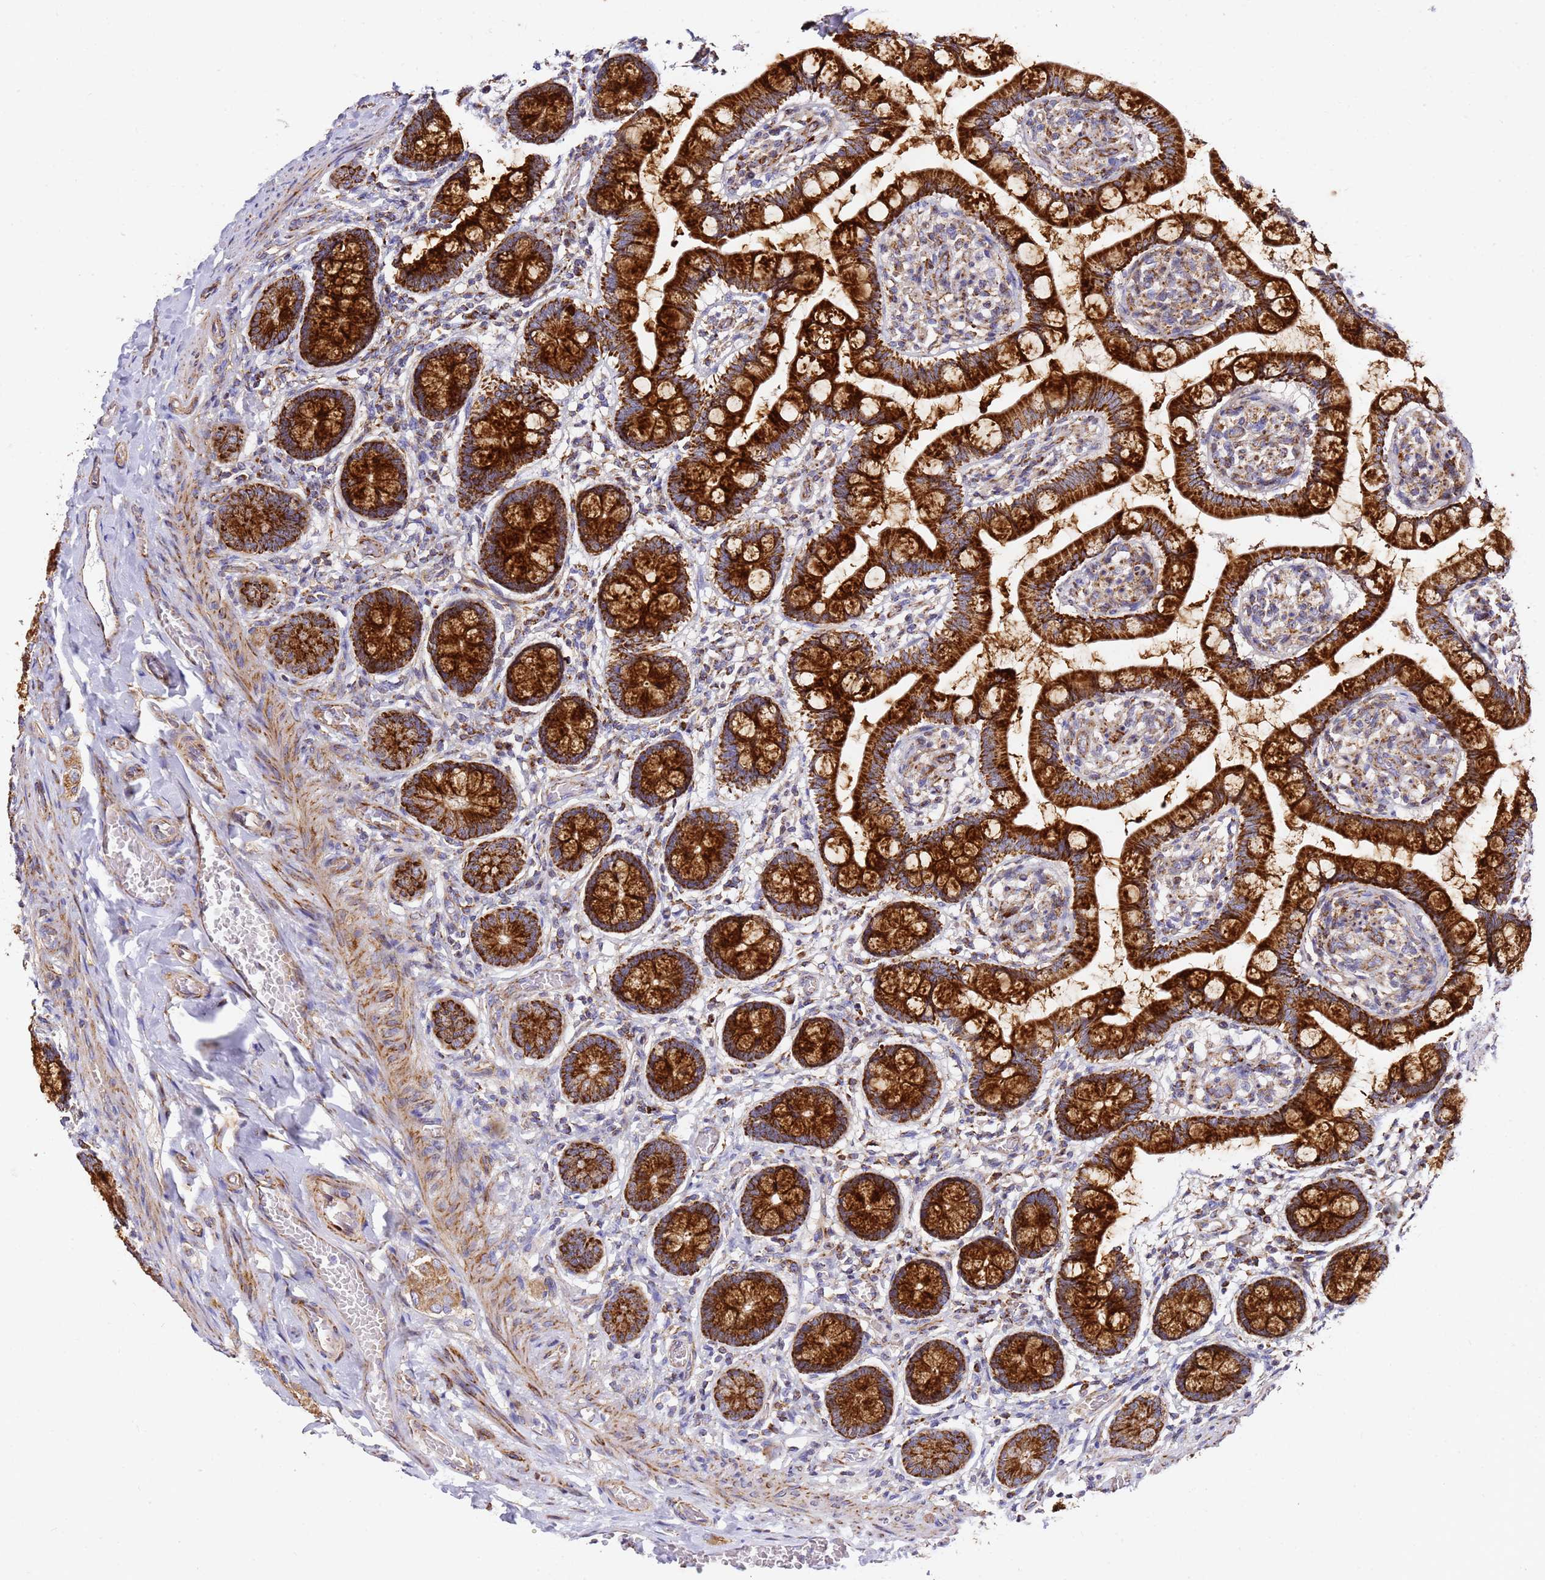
{"staining": {"intensity": "strong", "quantity": ">75%", "location": "cytoplasmic/membranous"}, "tissue": "small intestine", "cell_type": "Glandular cells", "image_type": "normal", "snomed": [{"axis": "morphology", "description": "Normal tissue, NOS"}, {"axis": "topography", "description": "Small intestine"}], "caption": "High-power microscopy captured an immunohistochemistry (IHC) micrograph of benign small intestine, revealing strong cytoplasmic/membranous positivity in about >75% of glandular cells. The protein is shown in brown color, while the nuclei are stained blue.", "gene": "NDUFA3", "patient": {"sex": "male", "age": 52}}